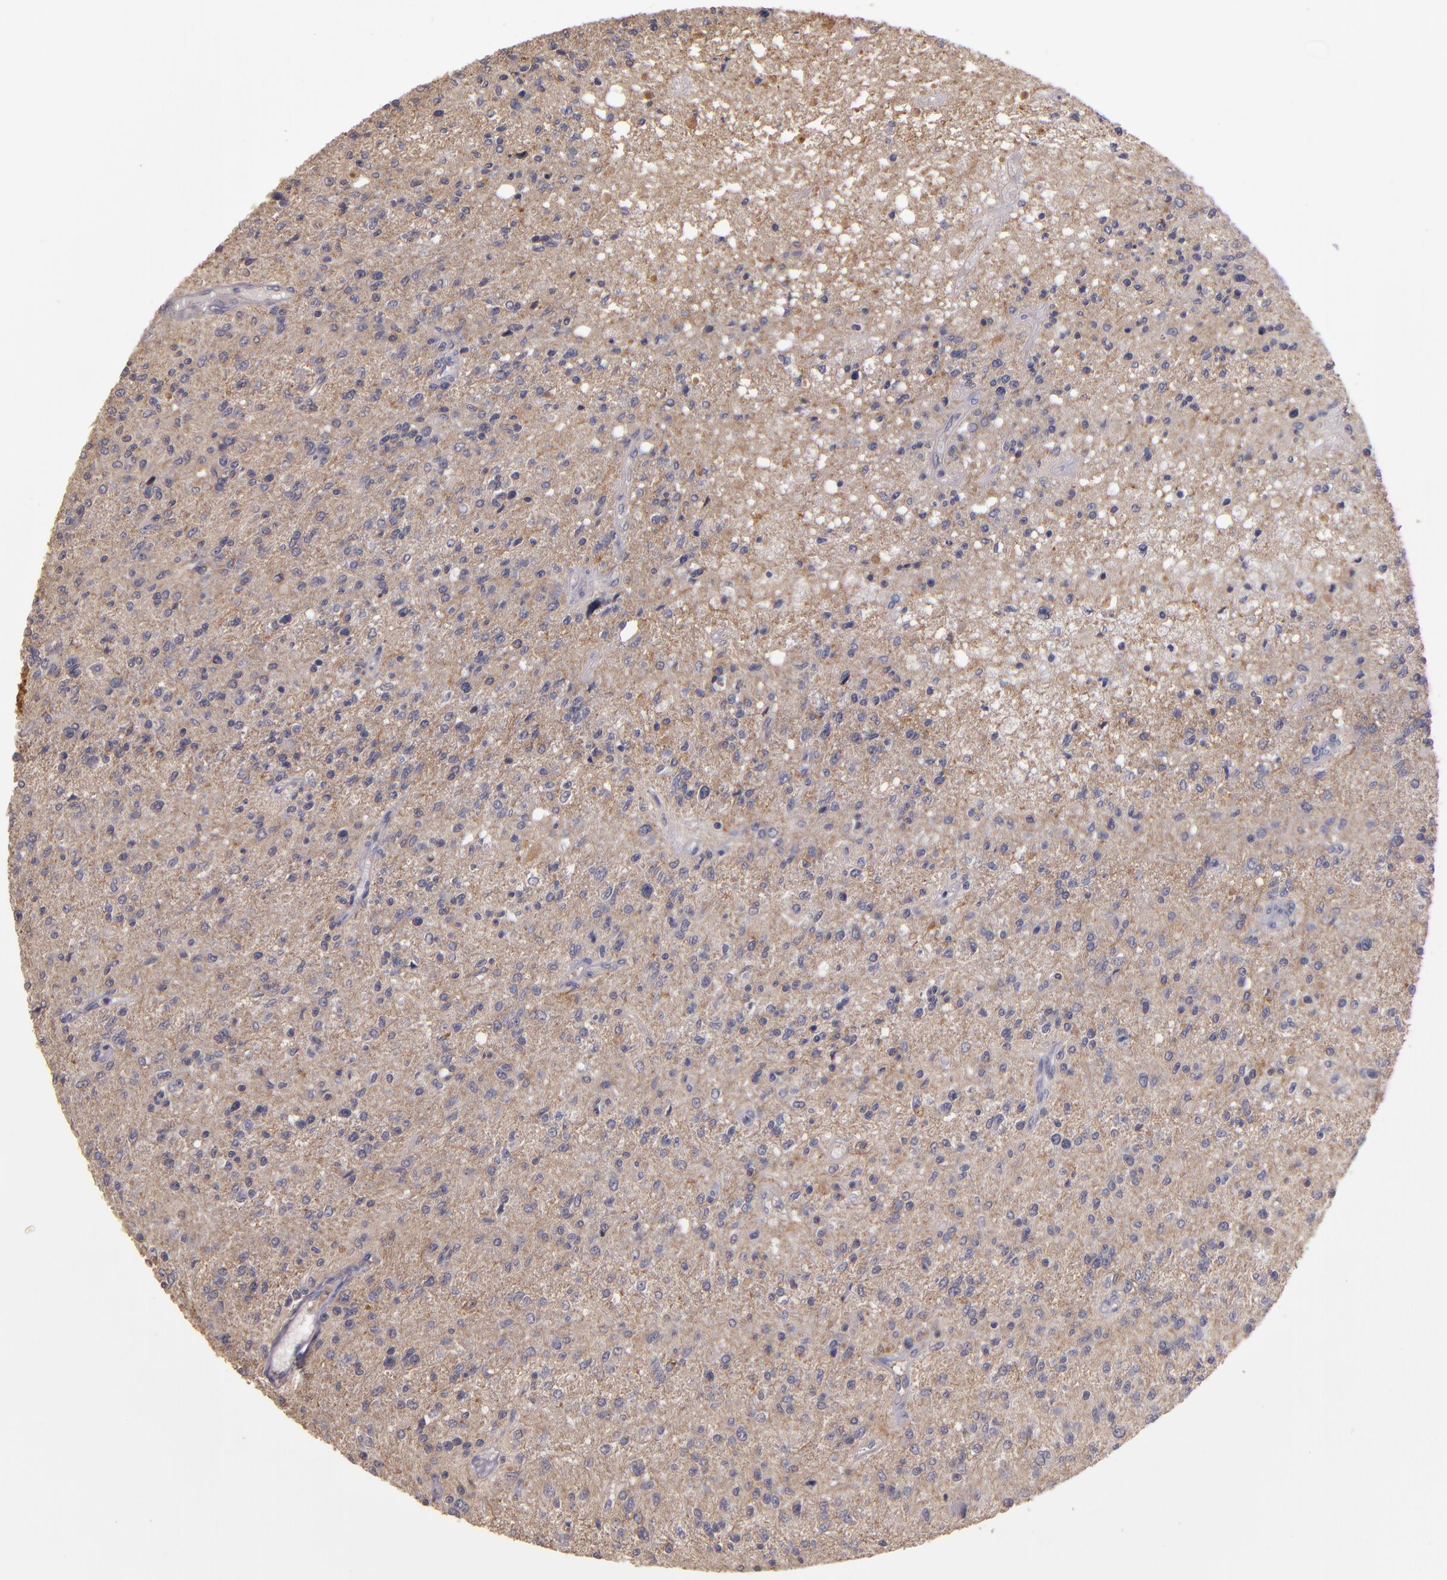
{"staining": {"intensity": "weak", "quantity": "<25%", "location": "cytoplasmic/membranous"}, "tissue": "glioma", "cell_type": "Tumor cells", "image_type": "cancer", "snomed": [{"axis": "morphology", "description": "Glioma, malignant, High grade"}, {"axis": "topography", "description": "Cerebral cortex"}], "caption": "High magnification brightfield microscopy of glioma stained with DAB (3,3'-diaminobenzidine) (brown) and counterstained with hematoxylin (blue): tumor cells show no significant expression.", "gene": "GNAZ", "patient": {"sex": "male", "age": 76}}